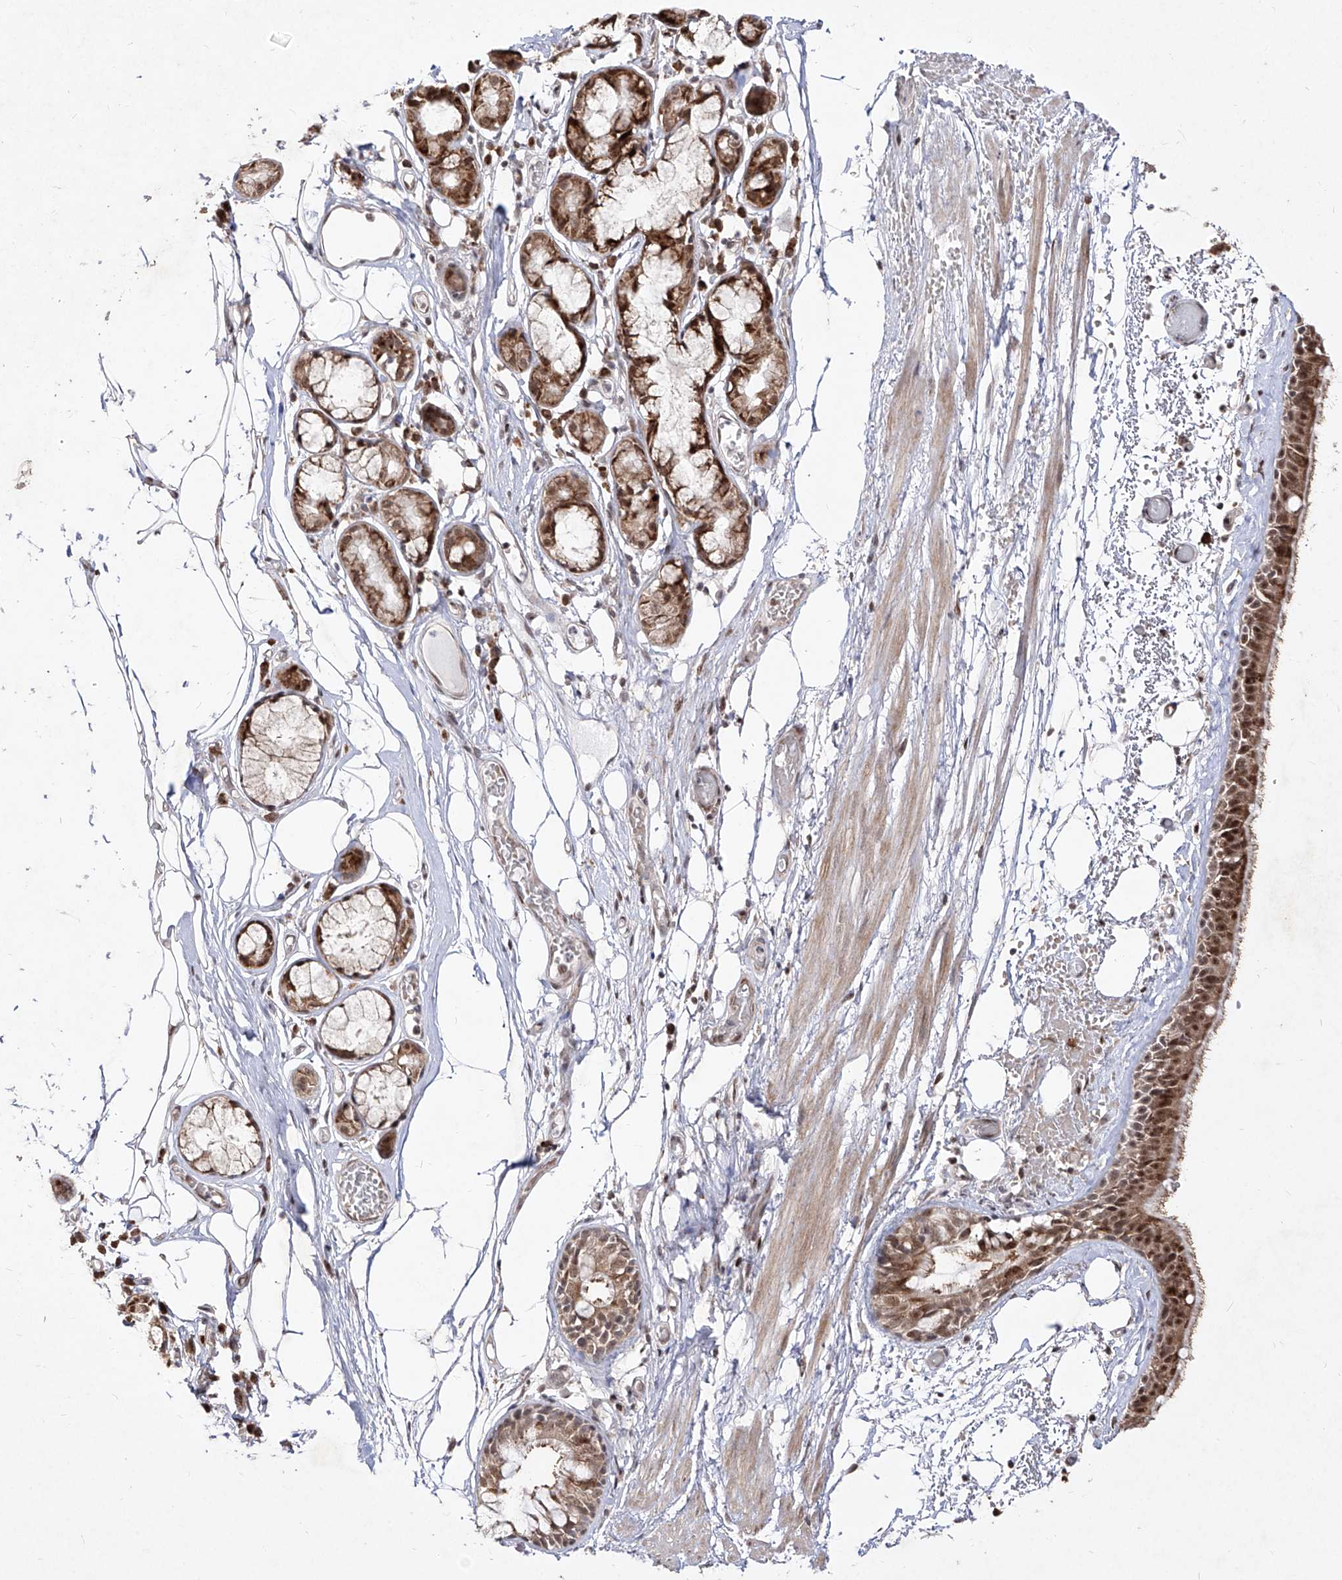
{"staining": {"intensity": "moderate", "quantity": ">75%", "location": "cytoplasmic/membranous,nuclear"}, "tissue": "bronchus", "cell_type": "Respiratory epithelial cells", "image_type": "normal", "snomed": [{"axis": "morphology", "description": "Normal tissue, NOS"}, {"axis": "topography", "description": "Bronchus"}, {"axis": "topography", "description": "Lung"}], "caption": "Protein expression analysis of benign bronchus reveals moderate cytoplasmic/membranous,nuclear expression in approximately >75% of respiratory epithelial cells.", "gene": "SNRNP27", "patient": {"sex": "male", "age": 56}}